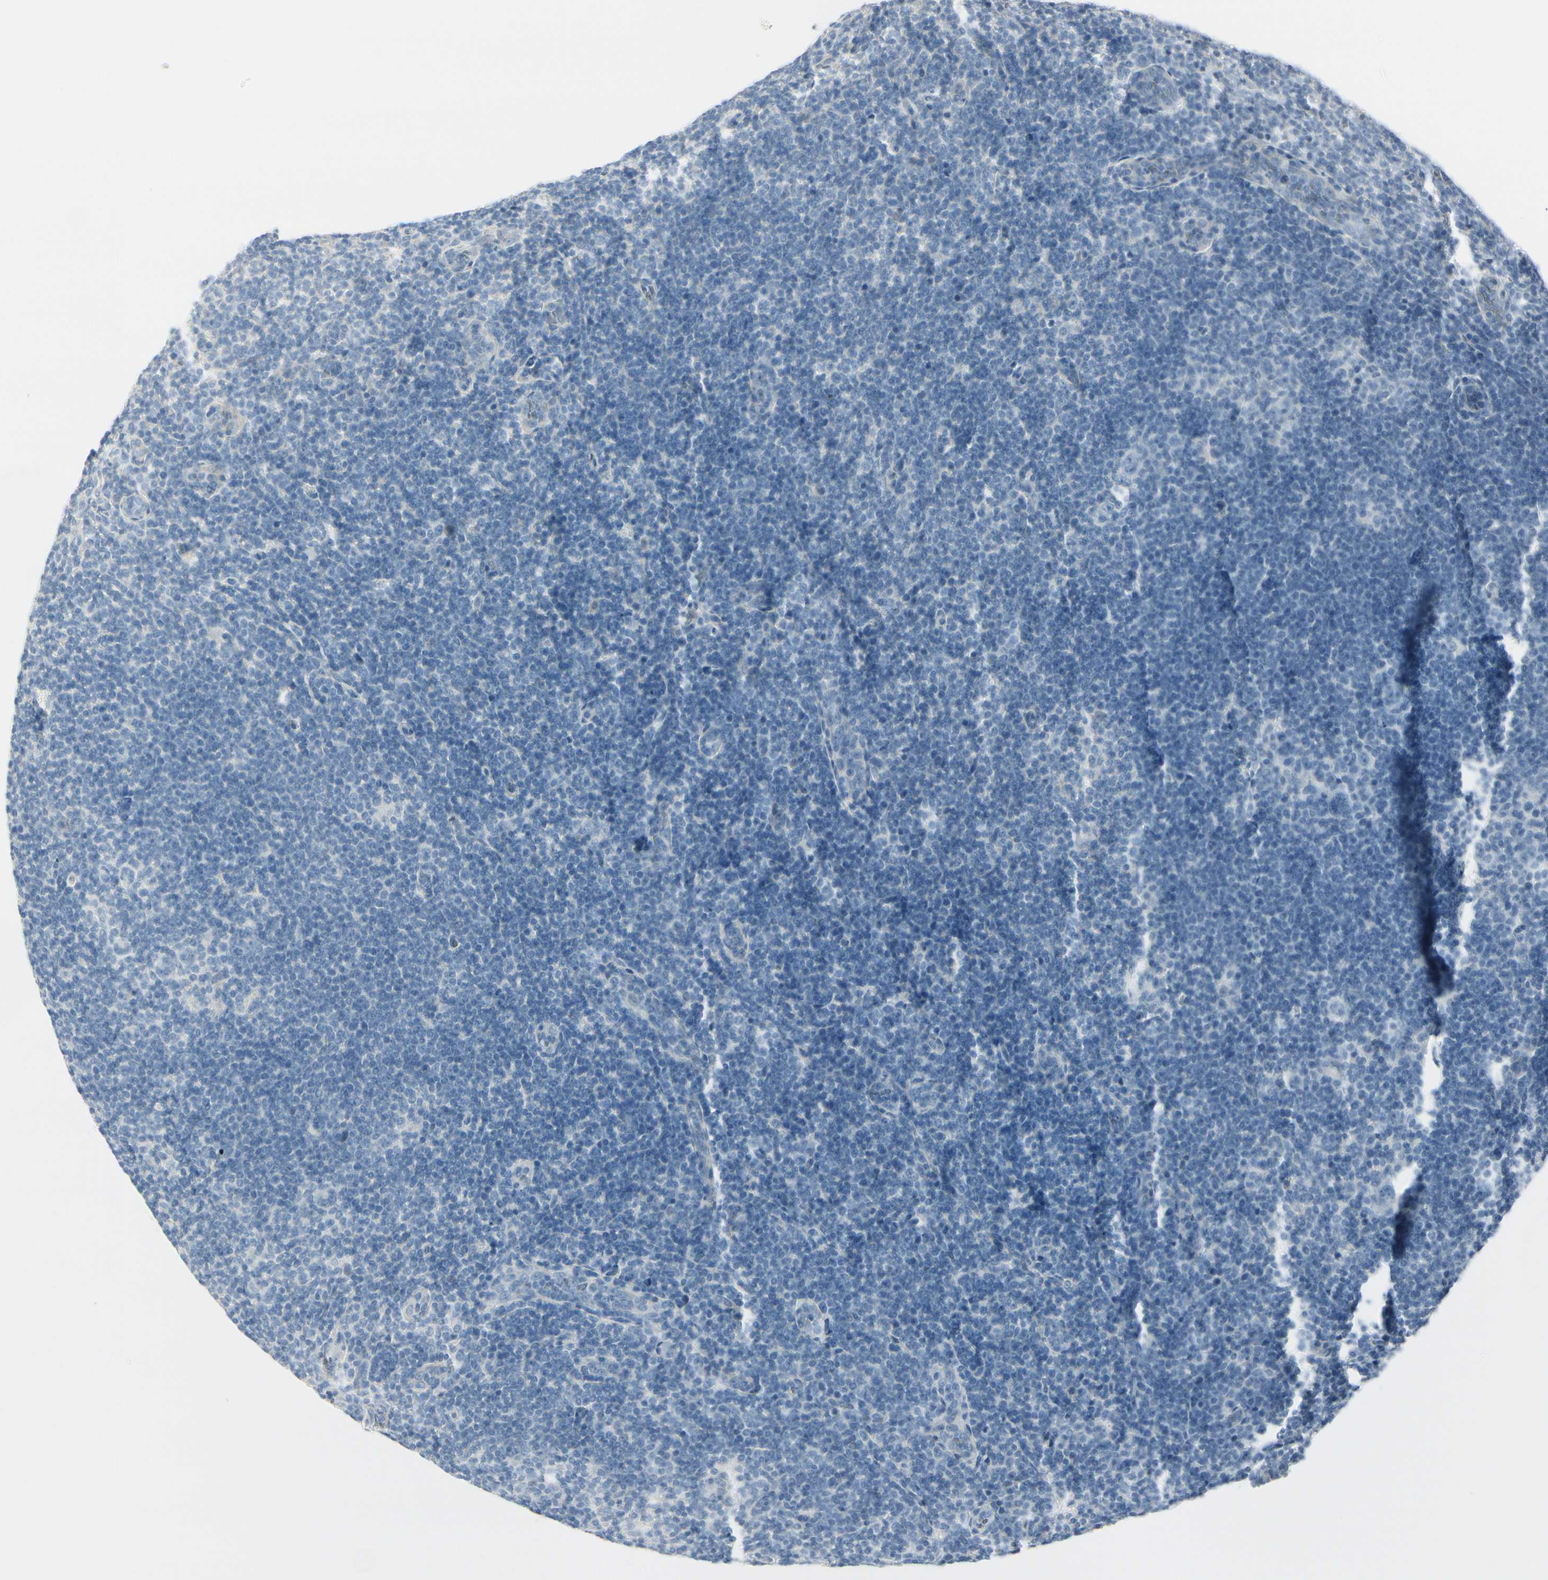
{"staining": {"intensity": "negative", "quantity": "none", "location": "none"}, "tissue": "lymphoma", "cell_type": "Tumor cells", "image_type": "cancer", "snomed": [{"axis": "morphology", "description": "Hodgkin's disease, NOS"}, {"axis": "topography", "description": "Lymph node"}], "caption": "IHC histopathology image of lymphoma stained for a protein (brown), which demonstrates no expression in tumor cells.", "gene": "CDHR5", "patient": {"sex": "female", "age": 57}}